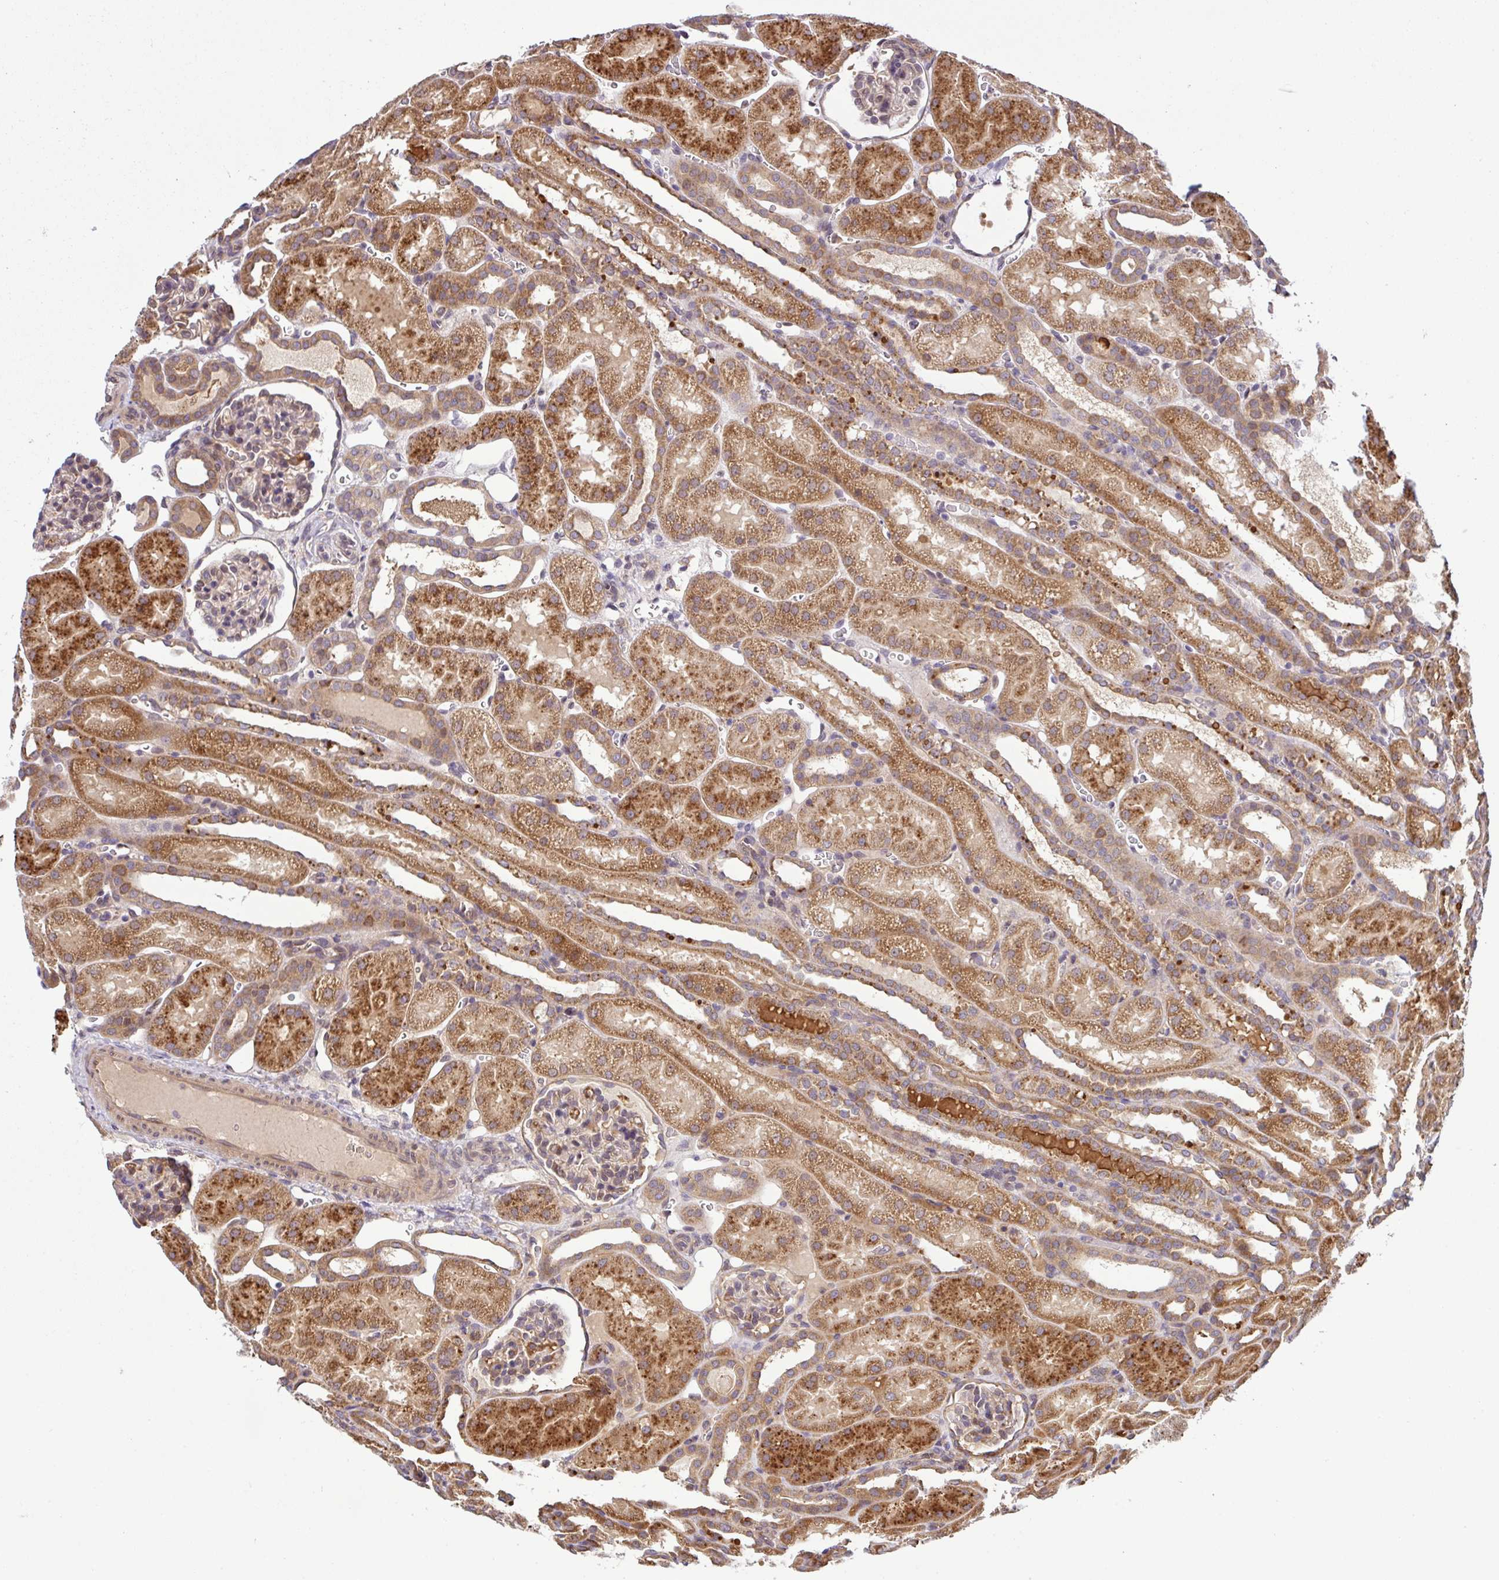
{"staining": {"intensity": "weak", "quantity": "25%-75%", "location": "cytoplasmic/membranous"}, "tissue": "kidney", "cell_type": "Cells in glomeruli", "image_type": "normal", "snomed": [{"axis": "morphology", "description": "Normal tissue, NOS"}, {"axis": "topography", "description": "Kidney"}], "caption": "High-magnification brightfield microscopy of benign kidney stained with DAB (brown) and counterstained with hematoxylin (blue). cells in glomeruli exhibit weak cytoplasmic/membranous expression is appreciated in about25%-75% of cells. (DAB IHC, brown staining for protein, blue staining for nuclei).", "gene": "UBE4A", "patient": {"sex": "male", "age": 2}}